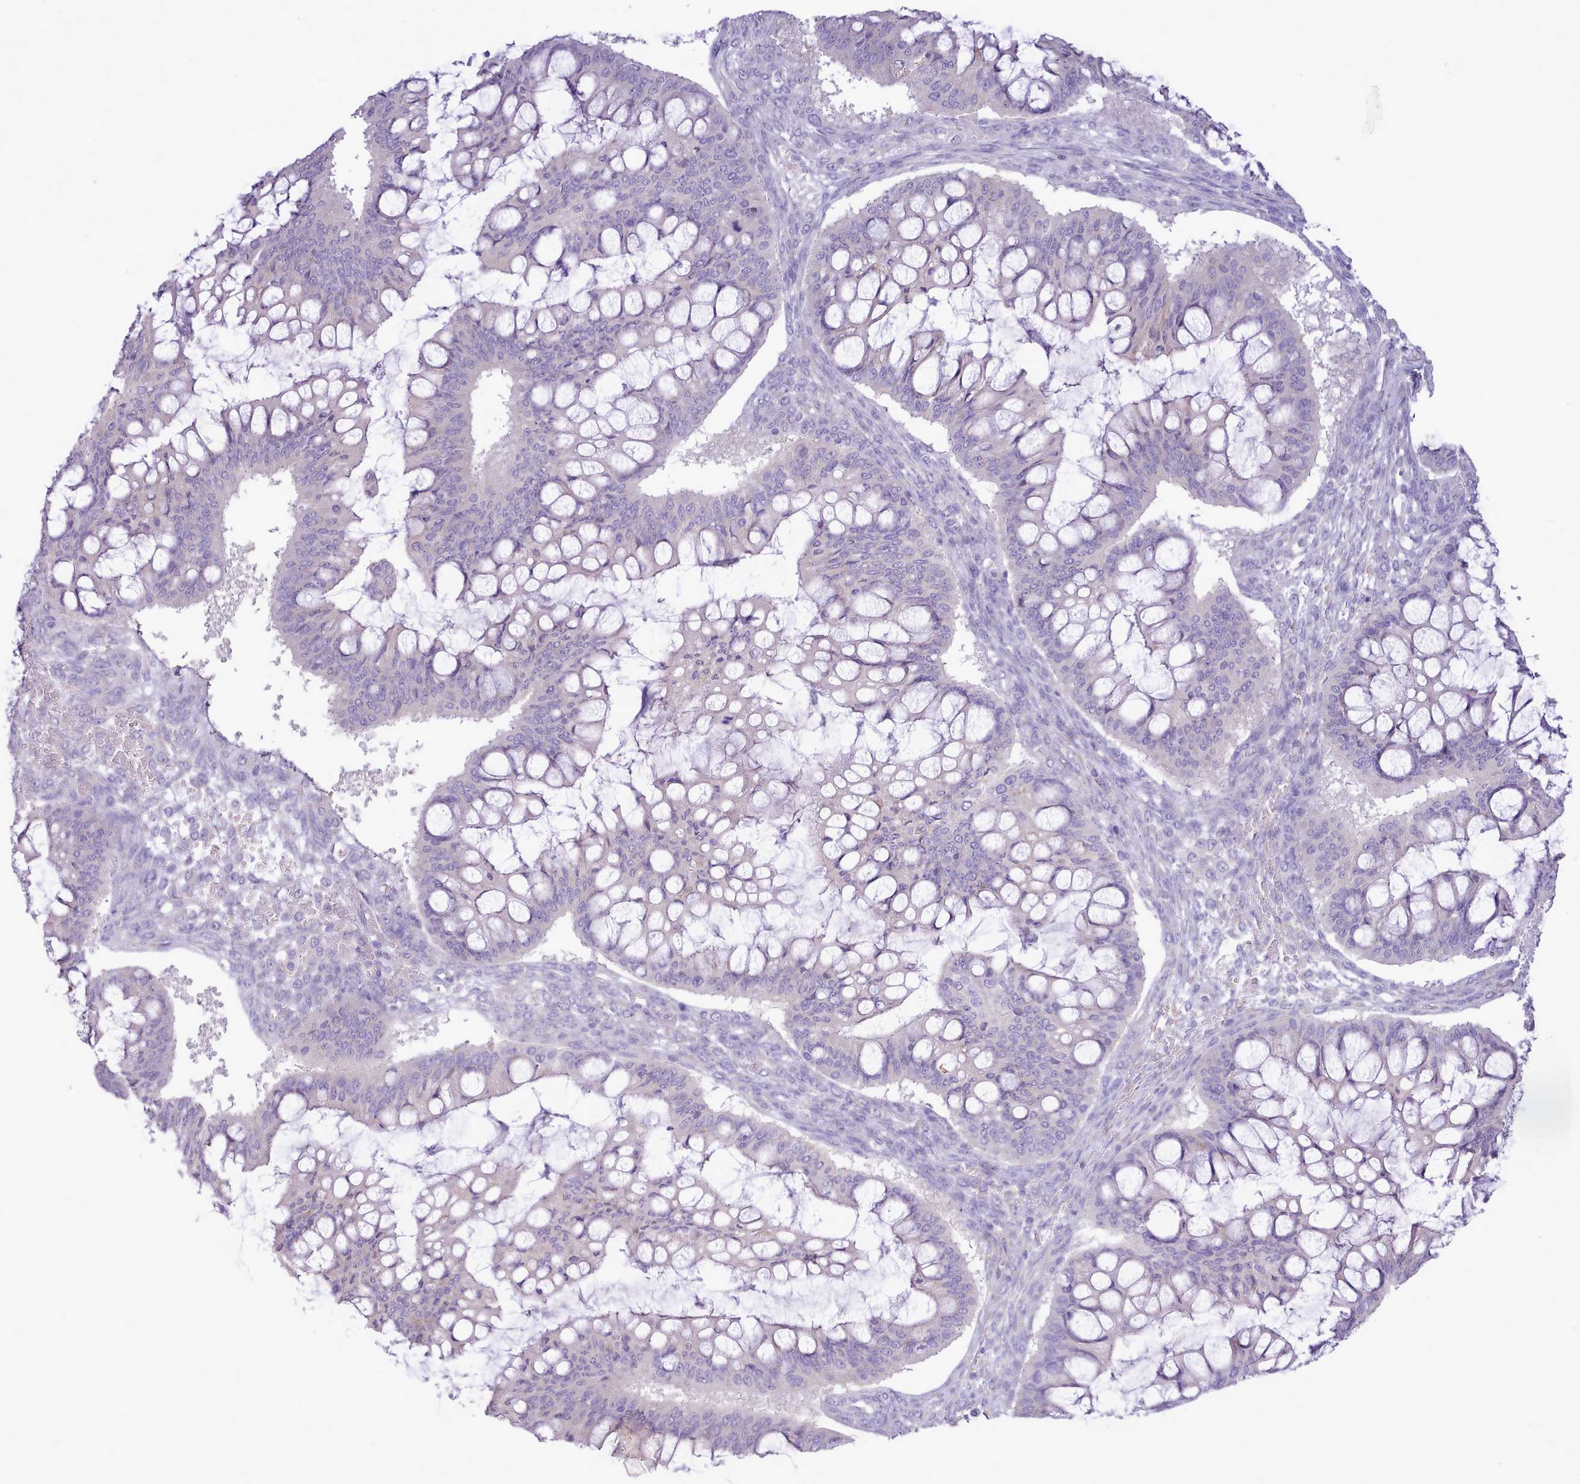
{"staining": {"intensity": "negative", "quantity": "none", "location": "none"}, "tissue": "ovarian cancer", "cell_type": "Tumor cells", "image_type": "cancer", "snomed": [{"axis": "morphology", "description": "Cystadenocarcinoma, mucinous, NOS"}, {"axis": "topography", "description": "Ovary"}], "caption": "Protein analysis of mucinous cystadenocarcinoma (ovarian) demonstrates no significant expression in tumor cells.", "gene": "CCL1", "patient": {"sex": "female", "age": 73}}